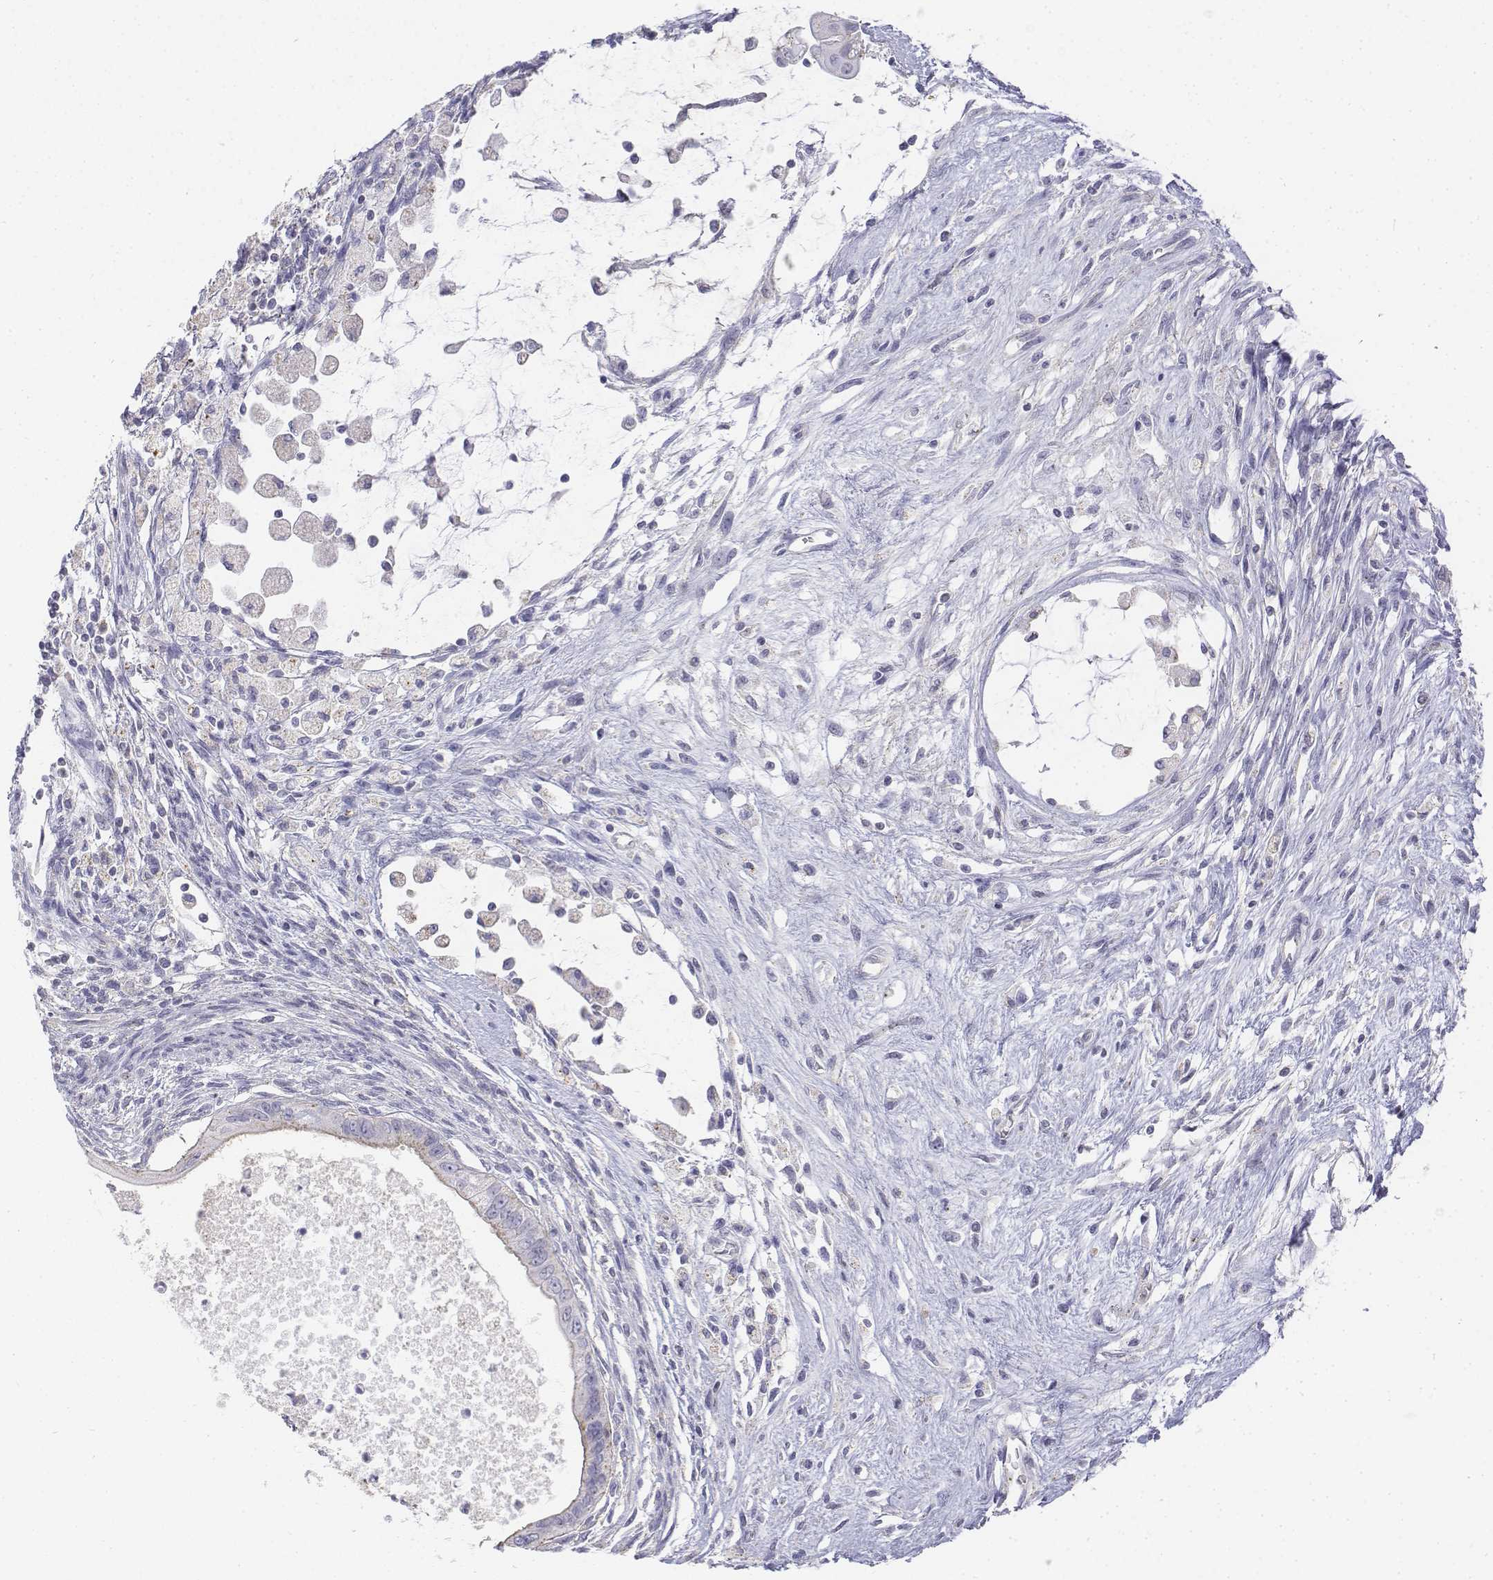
{"staining": {"intensity": "negative", "quantity": "none", "location": "none"}, "tissue": "testis cancer", "cell_type": "Tumor cells", "image_type": "cancer", "snomed": [{"axis": "morphology", "description": "Carcinoma, Embryonal, NOS"}, {"axis": "topography", "description": "Testis"}], "caption": "Immunohistochemical staining of testis cancer reveals no significant expression in tumor cells. Brightfield microscopy of IHC stained with DAB (brown) and hematoxylin (blue), captured at high magnification.", "gene": "LGSN", "patient": {"sex": "male", "age": 37}}